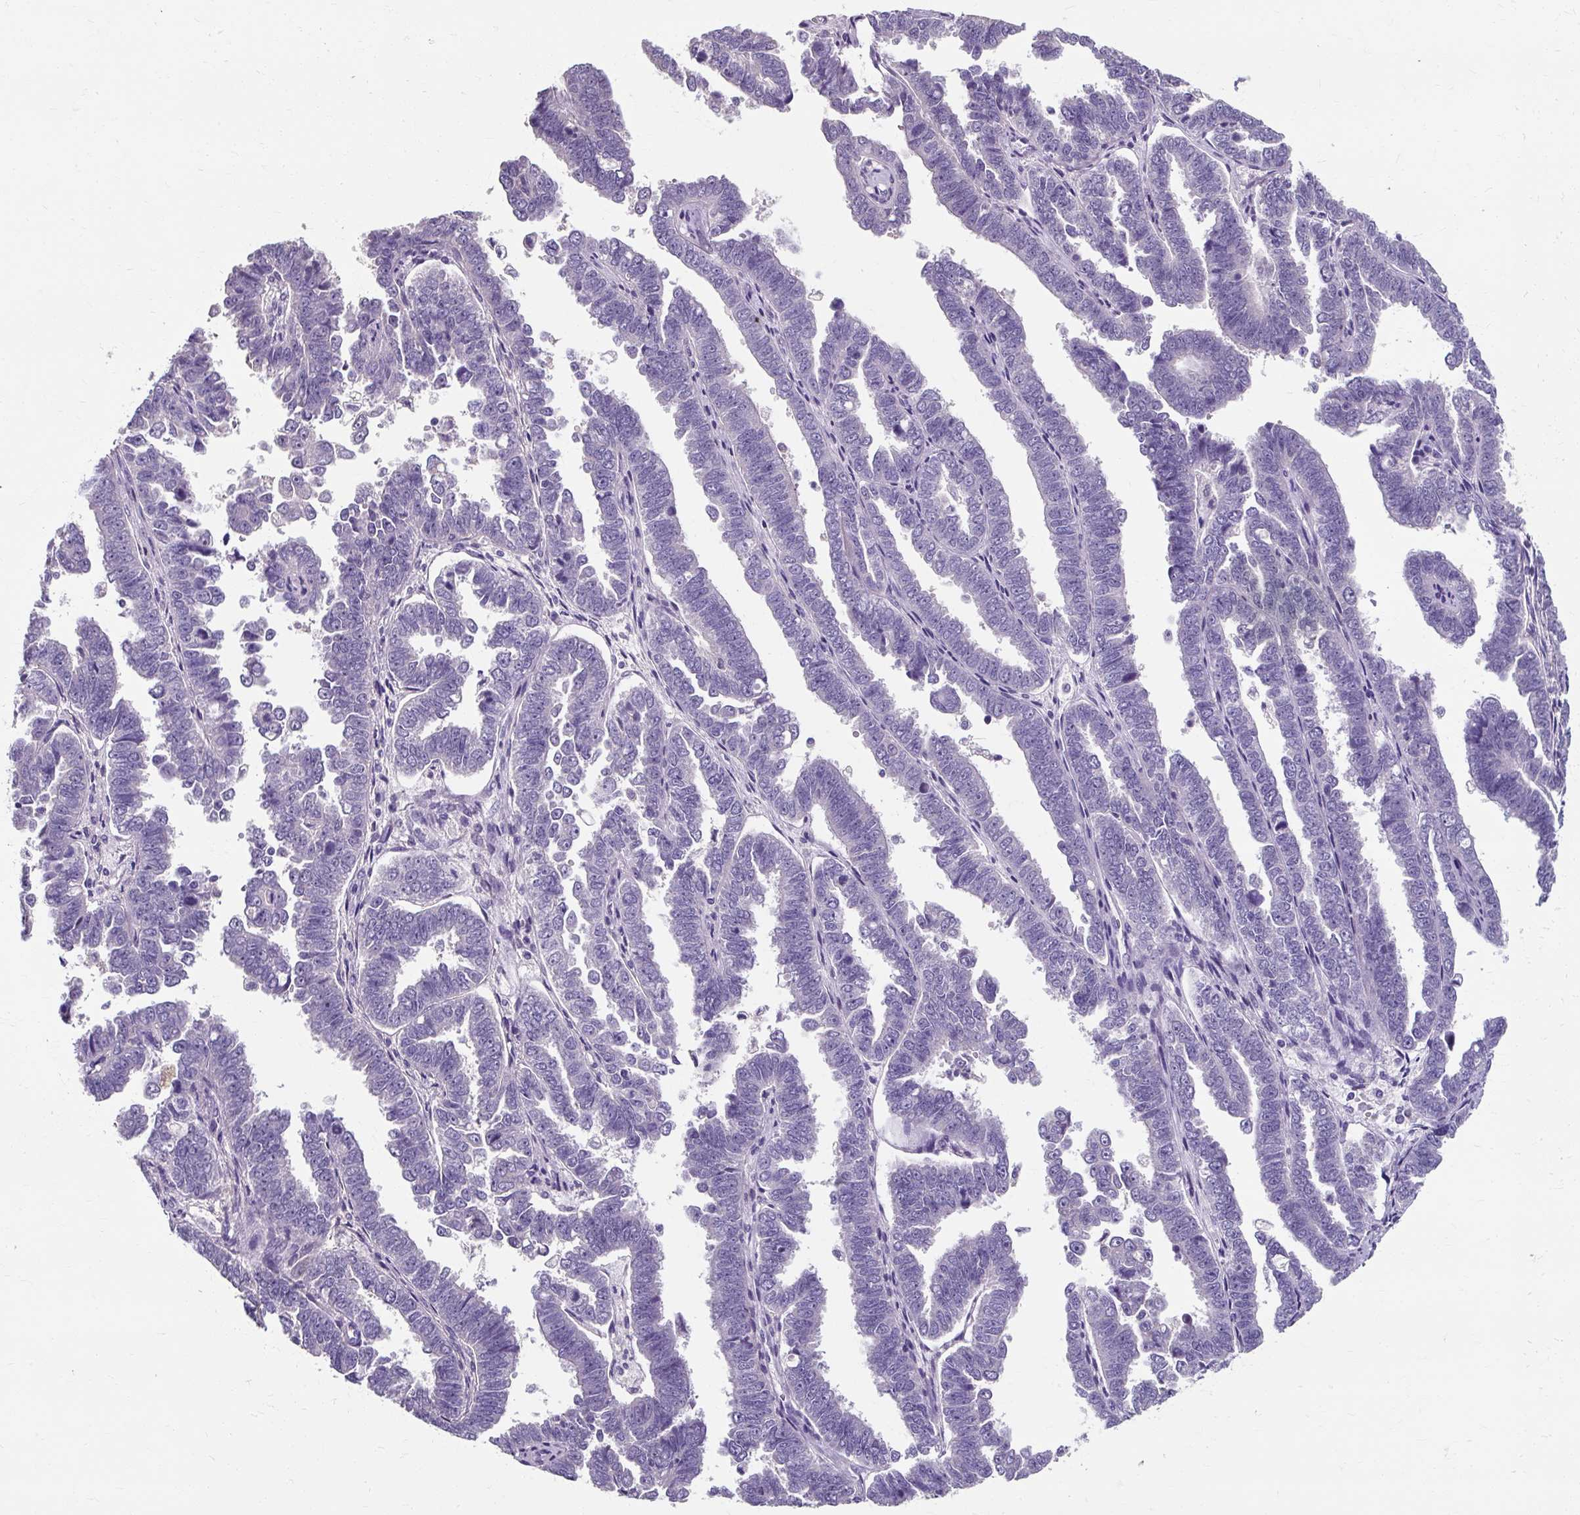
{"staining": {"intensity": "negative", "quantity": "none", "location": "none"}, "tissue": "endometrial cancer", "cell_type": "Tumor cells", "image_type": "cancer", "snomed": [{"axis": "morphology", "description": "Adenocarcinoma, NOS"}, {"axis": "topography", "description": "Endometrium"}], "caption": "Photomicrograph shows no protein positivity in tumor cells of endometrial adenocarcinoma tissue.", "gene": "KLHL24", "patient": {"sex": "female", "age": 75}}